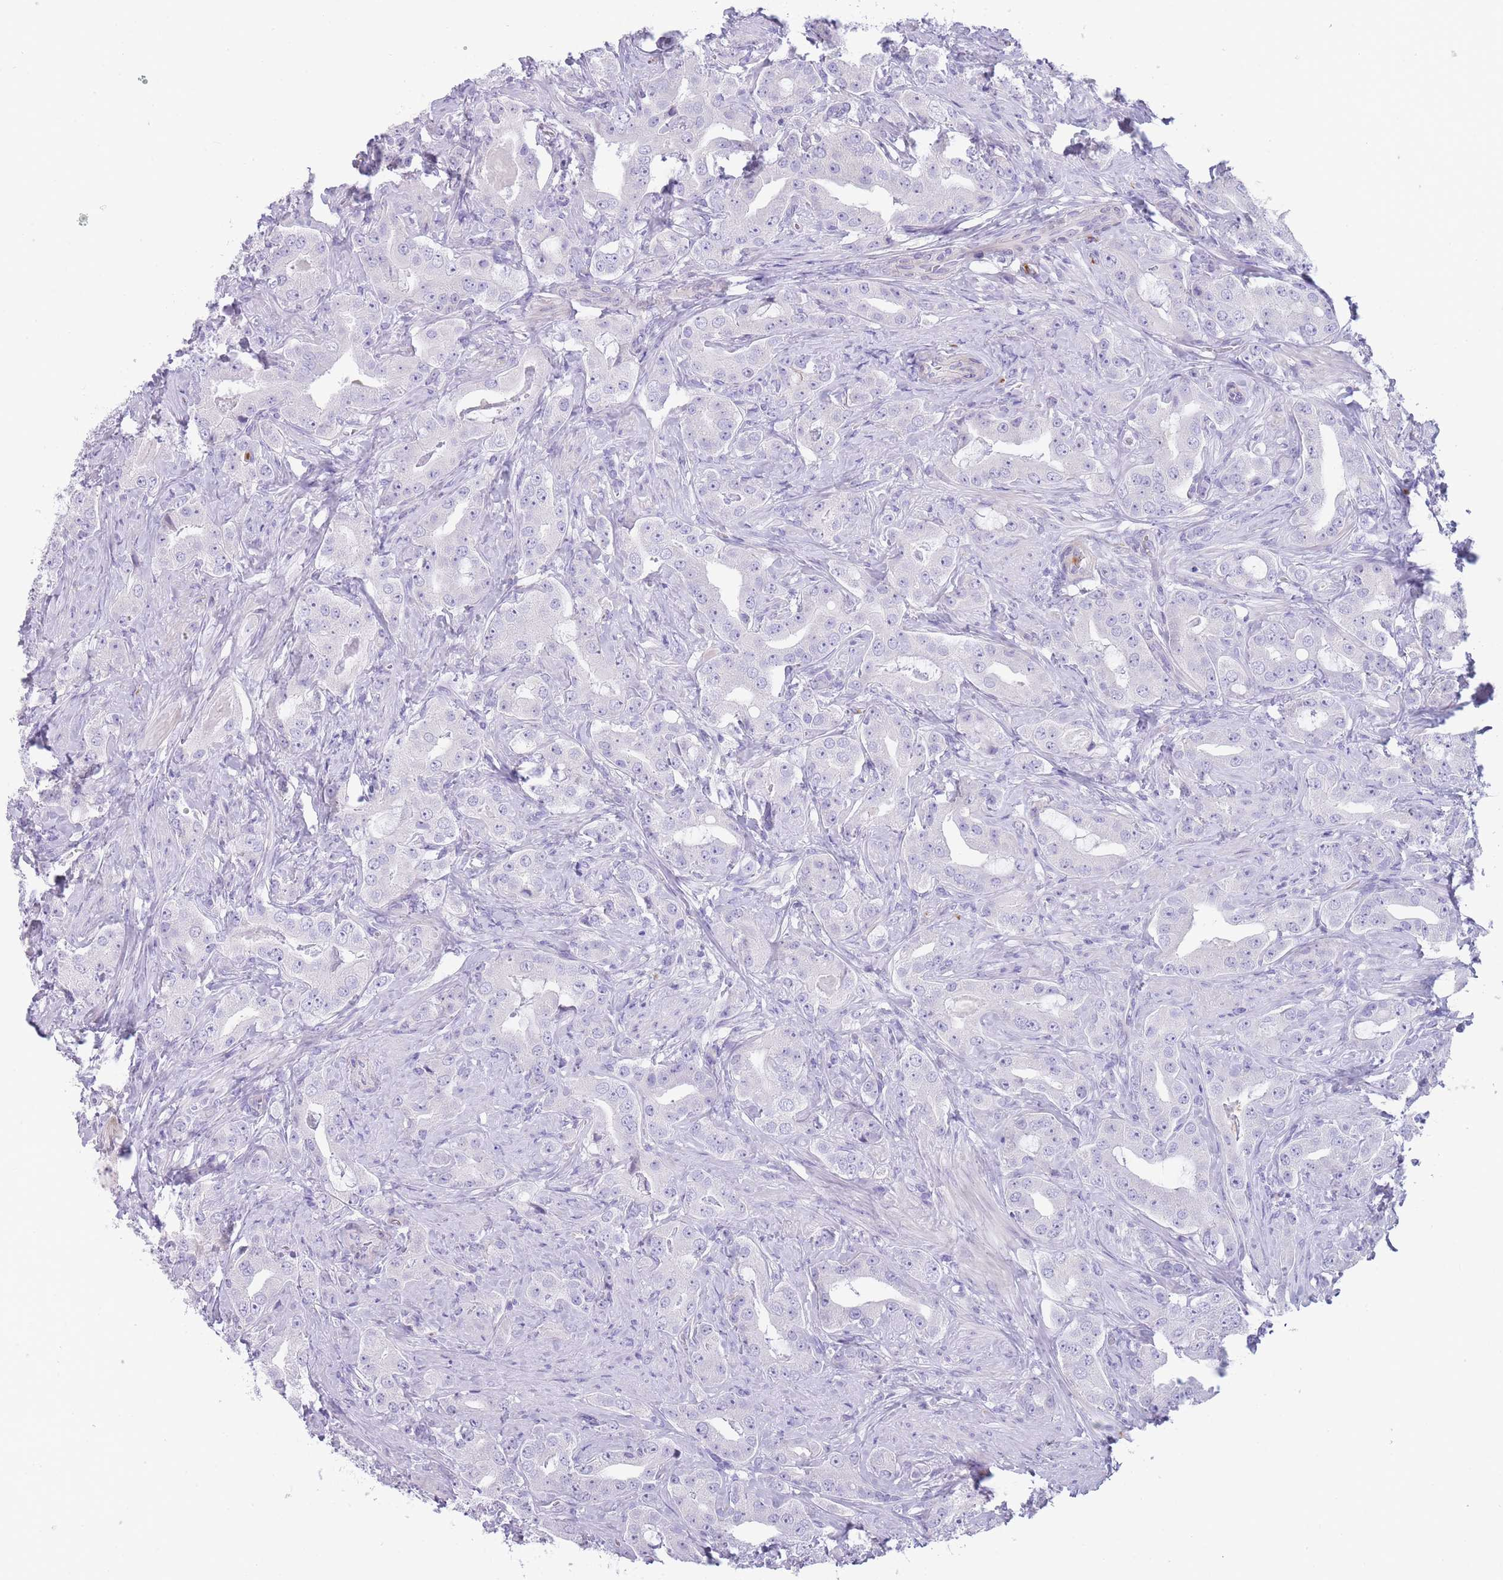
{"staining": {"intensity": "negative", "quantity": "none", "location": "none"}, "tissue": "prostate cancer", "cell_type": "Tumor cells", "image_type": "cancer", "snomed": [{"axis": "morphology", "description": "Adenocarcinoma, High grade"}, {"axis": "topography", "description": "Prostate"}], "caption": "Prostate cancer (adenocarcinoma (high-grade)) was stained to show a protein in brown. There is no significant staining in tumor cells.", "gene": "CR1L", "patient": {"sex": "male", "age": 63}}